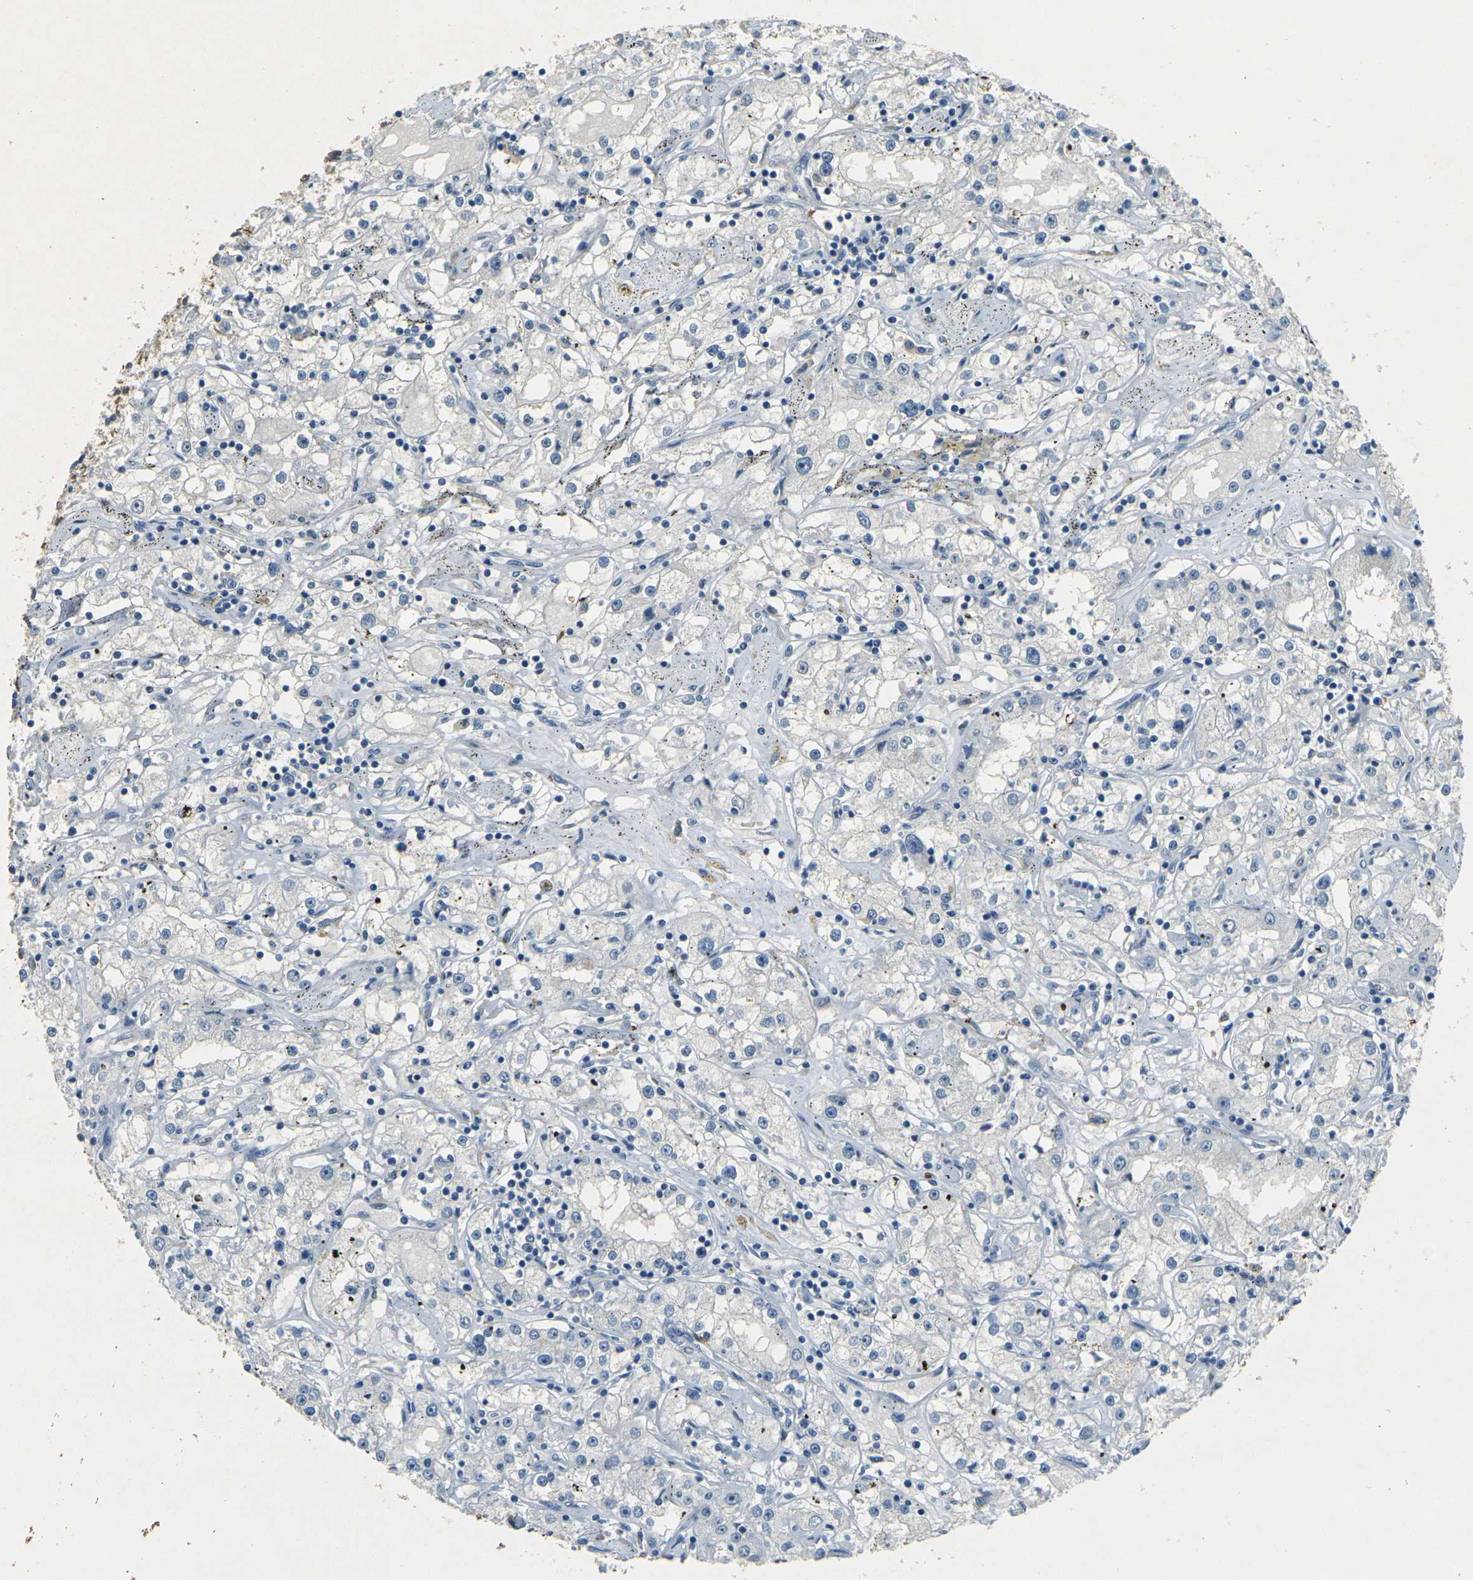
{"staining": {"intensity": "negative", "quantity": "none", "location": "none"}, "tissue": "renal cancer", "cell_type": "Tumor cells", "image_type": "cancer", "snomed": [{"axis": "morphology", "description": "Adenocarcinoma, NOS"}, {"axis": "topography", "description": "Kidney"}], "caption": "DAB (3,3'-diaminobenzidine) immunohistochemical staining of human renal cancer demonstrates no significant expression in tumor cells.", "gene": "SORT1", "patient": {"sex": "male", "age": 56}}